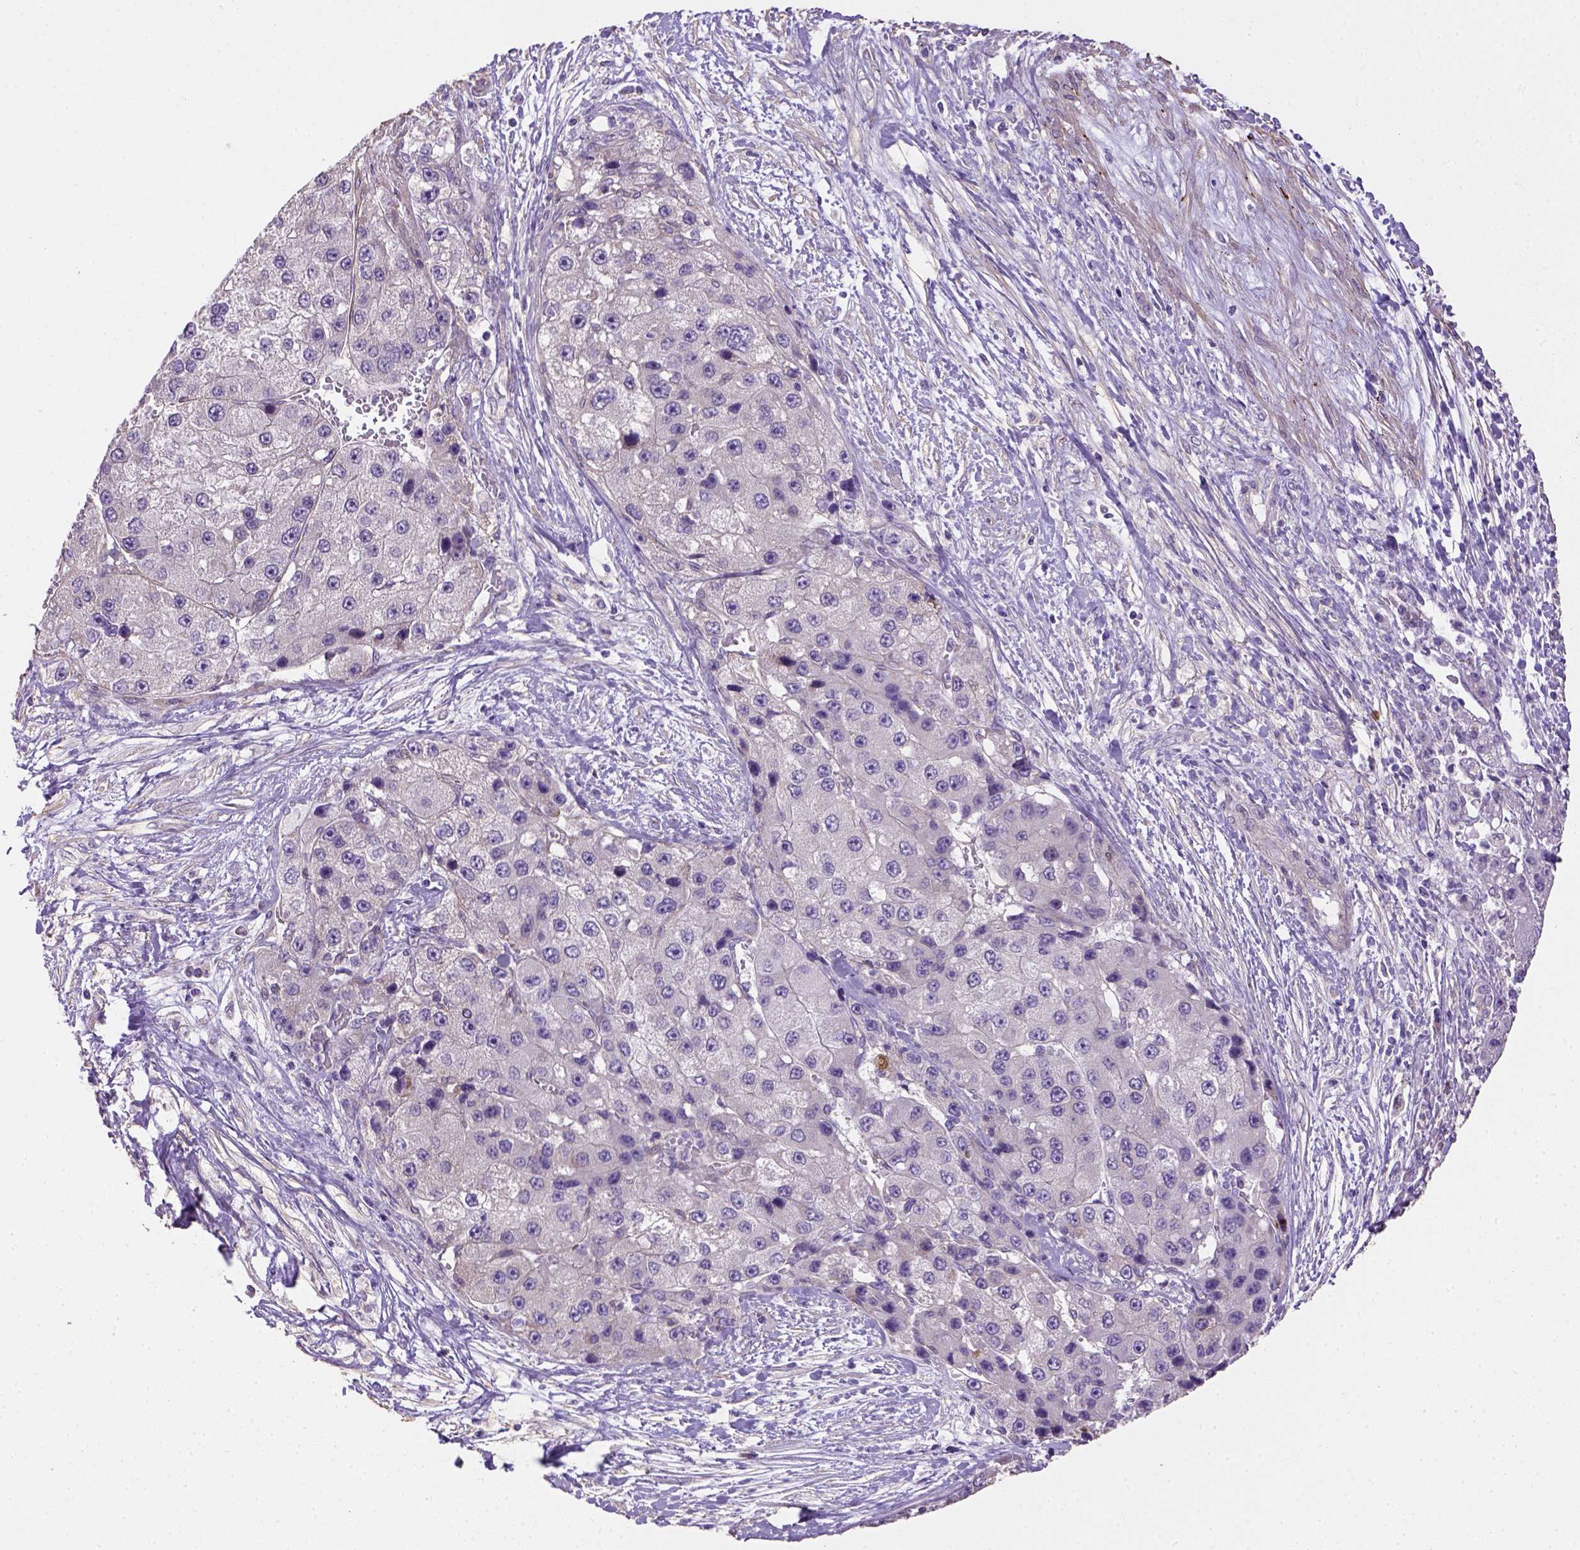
{"staining": {"intensity": "negative", "quantity": "none", "location": "none"}, "tissue": "liver cancer", "cell_type": "Tumor cells", "image_type": "cancer", "snomed": [{"axis": "morphology", "description": "Carcinoma, Hepatocellular, NOS"}, {"axis": "topography", "description": "Liver"}], "caption": "Histopathology image shows no significant protein staining in tumor cells of liver hepatocellular carcinoma.", "gene": "HTRA1", "patient": {"sex": "female", "age": 73}}